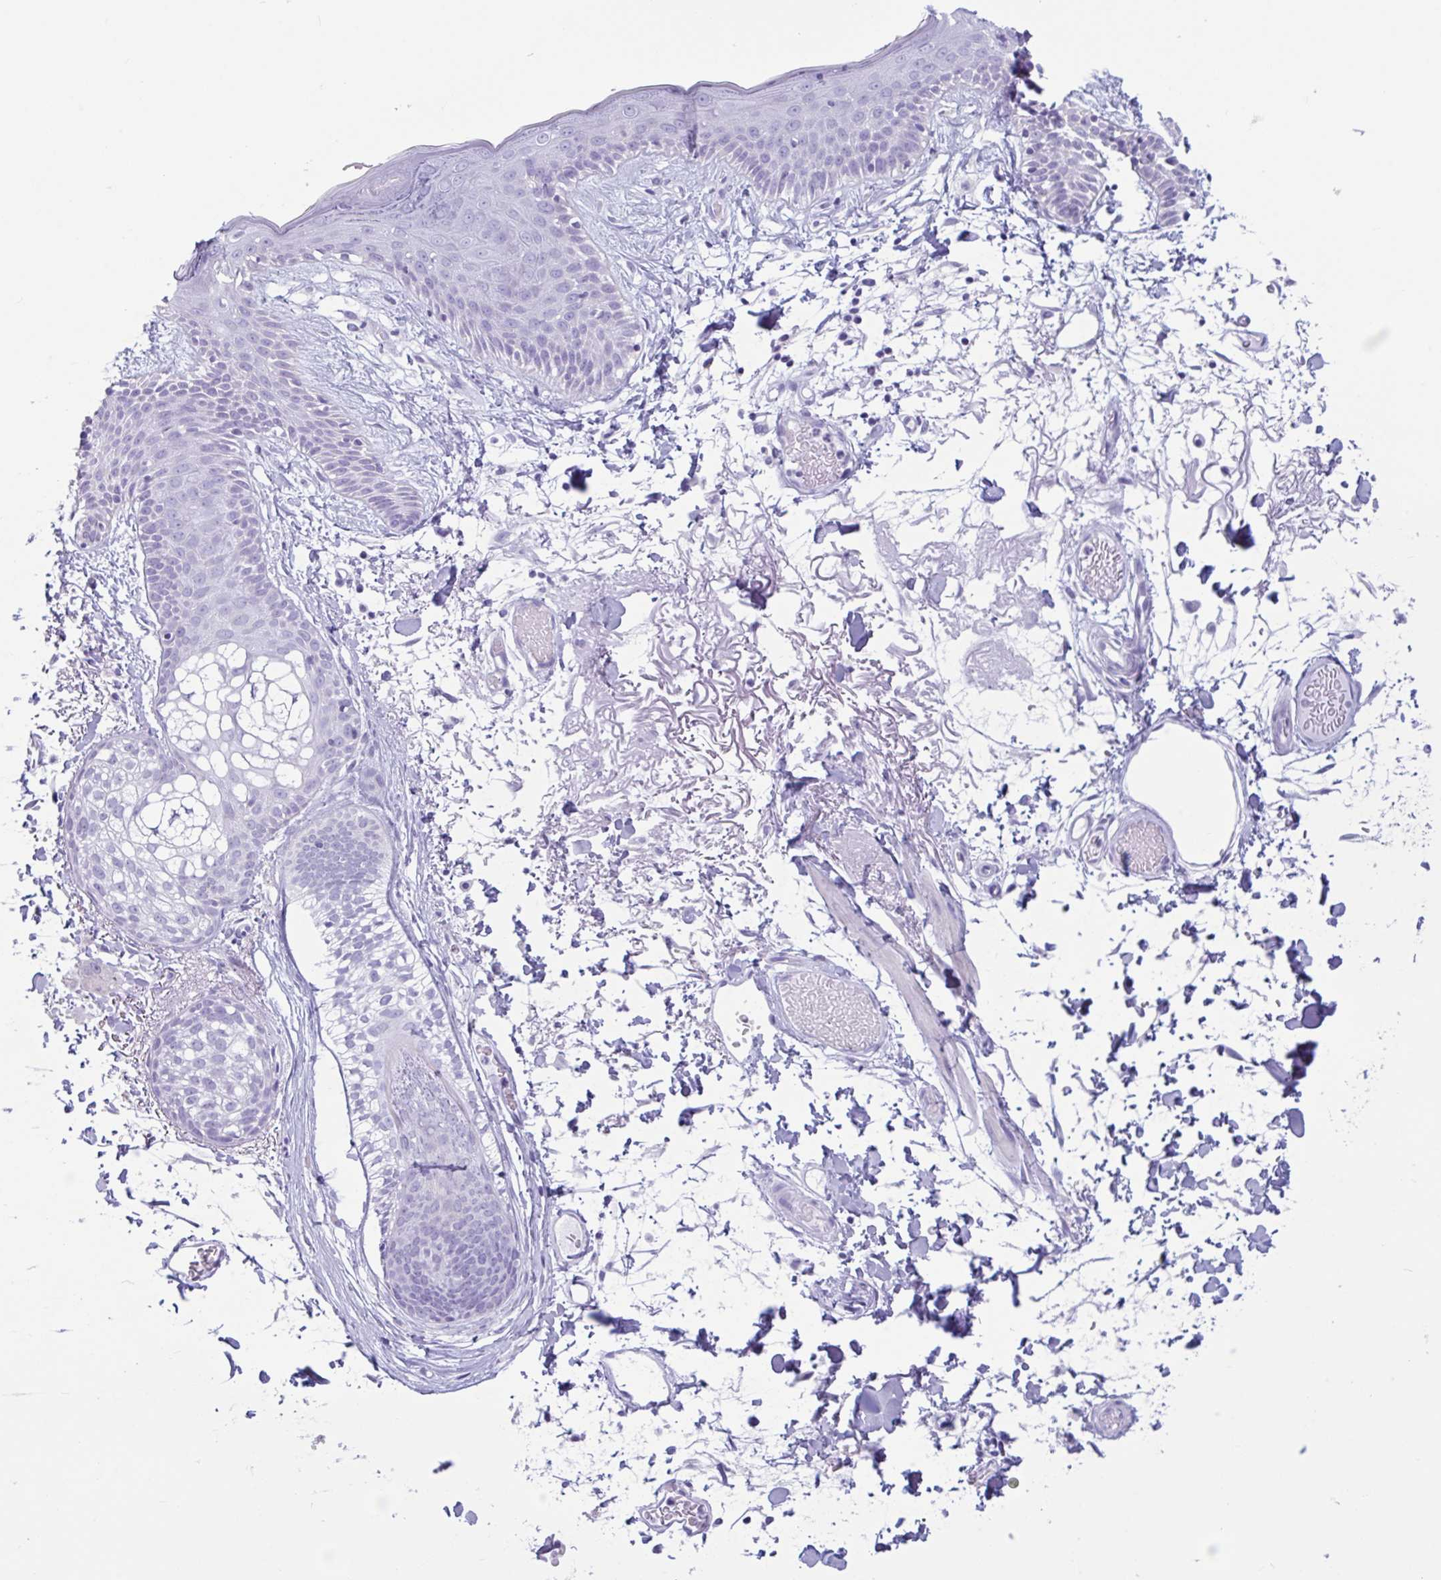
{"staining": {"intensity": "negative", "quantity": "none", "location": "none"}, "tissue": "skin", "cell_type": "Fibroblasts", "image_type": "normal", "snomed": [{"axis": "morphology", "description": "Normal tissue, NOS"}, {"axis": "topography", "description": "Skin"}], "caption": "This is a micrograph of immunohistochemistry (IHC) staining of normal skin, which shows no positivity in fibroblasts.", "gene": "CTSE", "patient": {"sex": "male", "age": 79}}